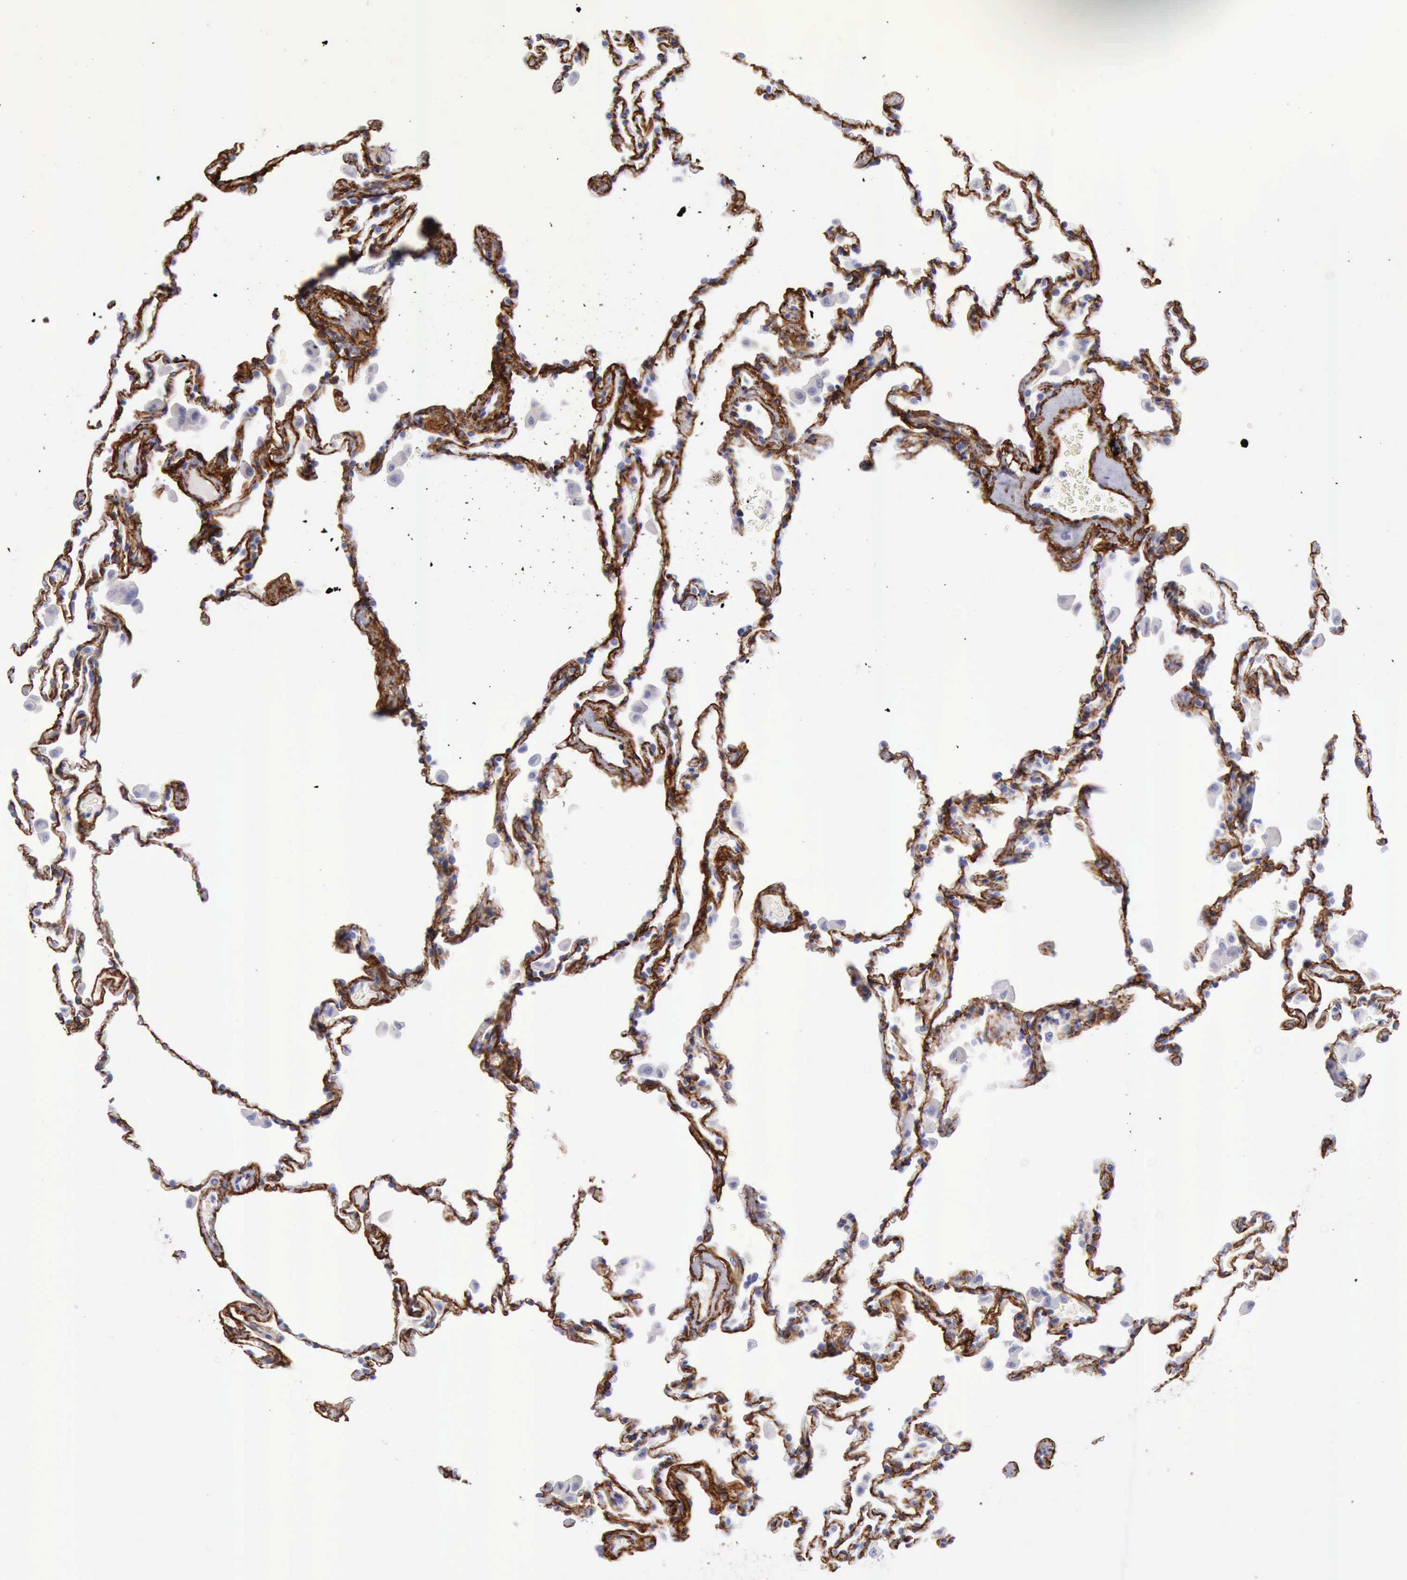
{"staining": {"intensity": "strong", "quantity": "25%-75%", "location": "cytoplasmic/membranous"}, "tissue": "lung", "cell_type": "Alveolar cells", "image_type": "normal", "snomed": [{"axis": "morphology", "description": "Normal tissue, NOS"}, {"axis": "topography", "description": "Lung"}], "caption": "Lung stained with a brown dye exhibits strong cytoplasmic/membranous positive staining in approximately 25%-75% of alveolar cells.", "gene": "AOC3", "patient": {"sex": "male", "age": 59}}